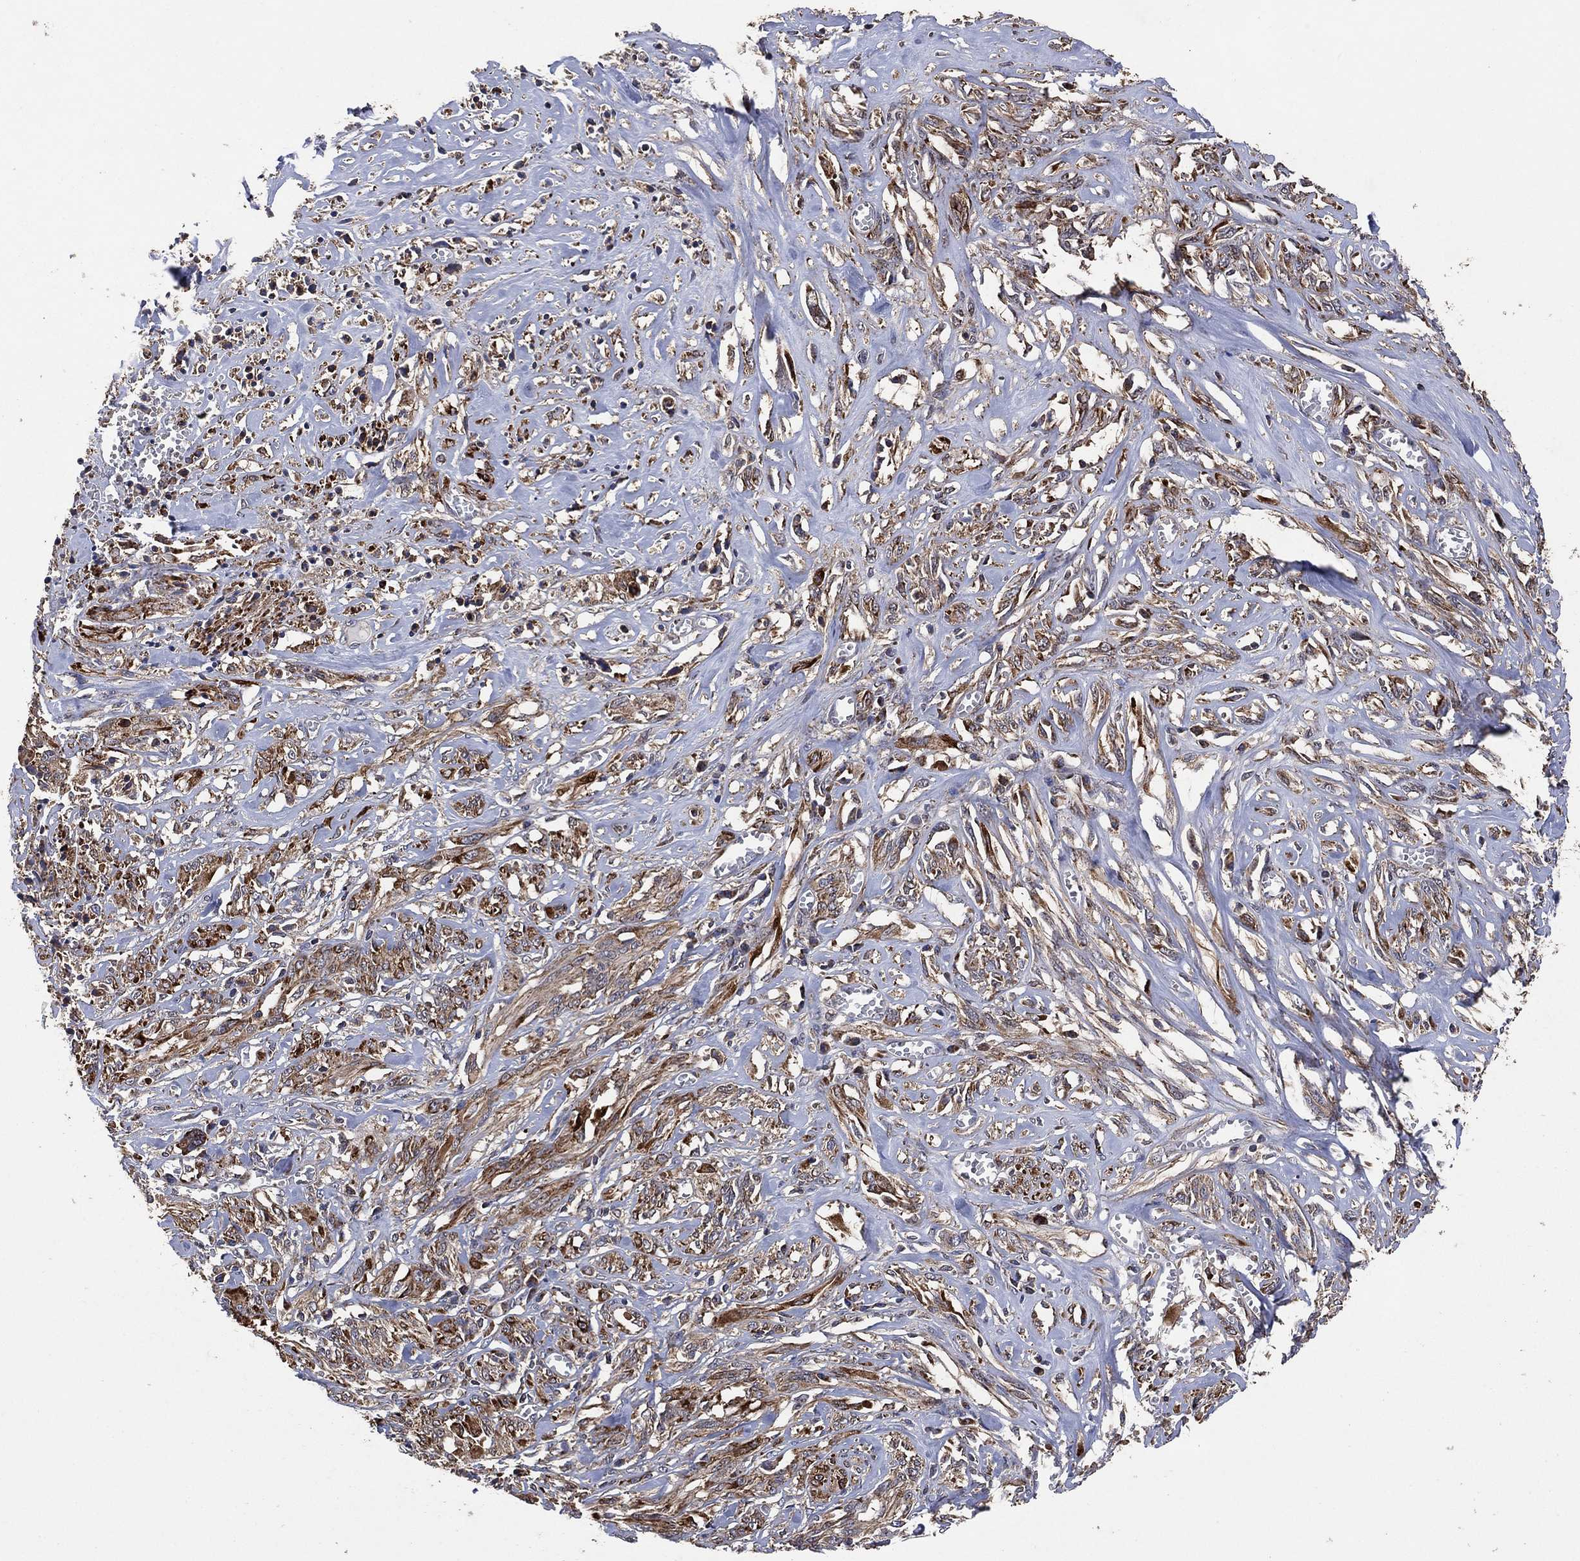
{"staining": {"intensity": "moderate", "quantity": "25%-75%", "location": "cytoplasmic/membranous"}, "tissue": "melanoma", "cell_type": "Tumor cells", "image_type": "cancer", "snomed": [{"axis": "morphology", "description": "Malignant melanoma, NOS"}, {"axis": "topography", "description": "Skin"}], "caption": "Protein analysis of malignant melanoma tissue exhibits moderate cytoplasmic/membranous expression in about 25%-75% of tumor cells.", "gene": "LIMD1", "patient": {"sex": "female", "age": 91}}